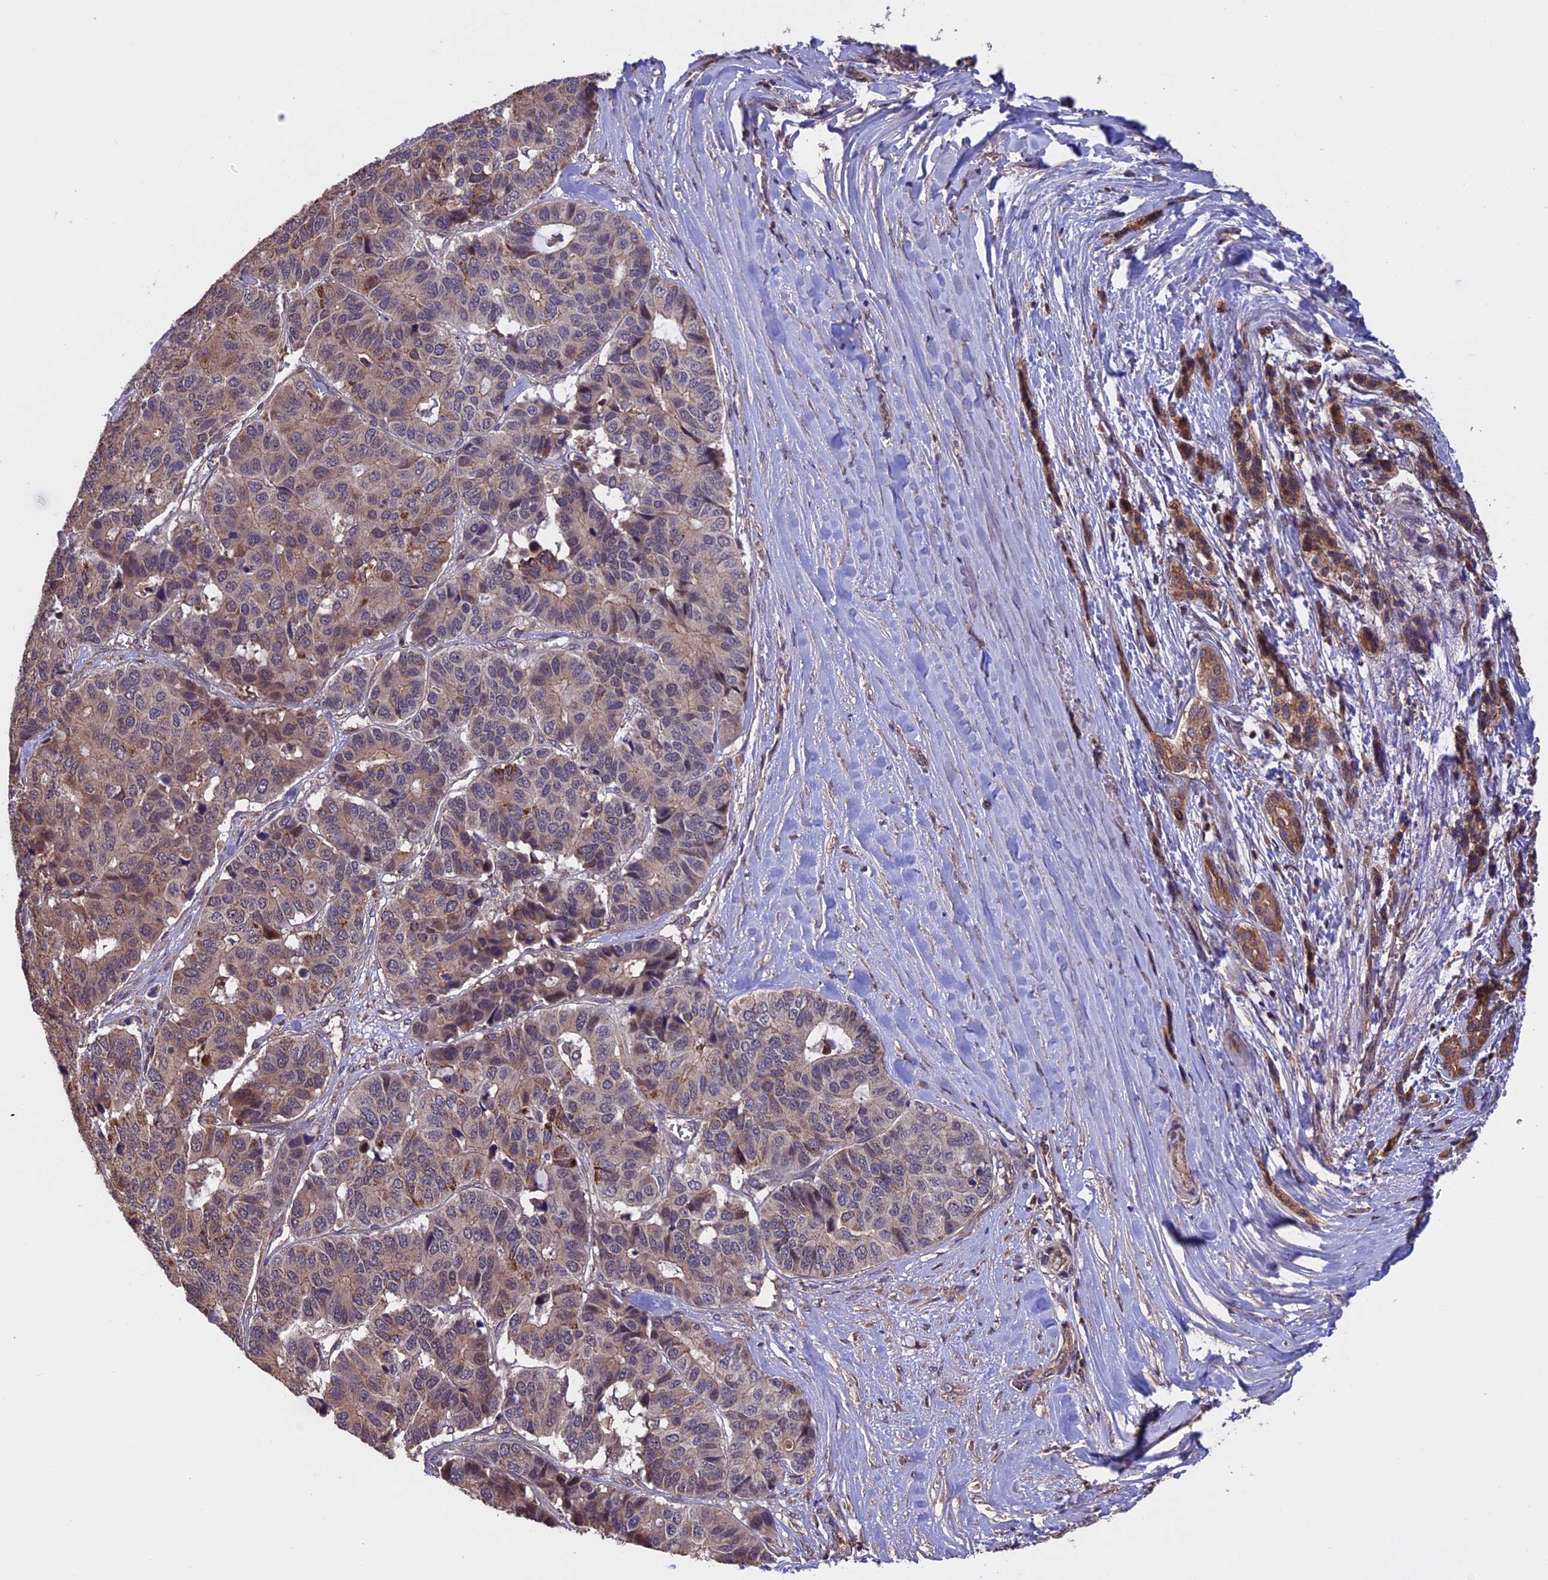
{"staining": {"intensity": "weak", "quantity": "25%-75%", "location": "cytoplasmic/membranous"}, "tissue": "pancreatic cancer", "cell_type": "Tumor cells", "image_type": "cancer", "snomed": [{"axis": "morphology", "description": "Adenocarcinoma, NOS"}, {"axis": "topography", "description": "Pancreas"}], "caption": "IHC photomicrograph of neoplastic tissue: human pancreatic cancer (adenocarcinoma) stained using immunohistochemistry (IHC) exhibits low levels of weak protein expression localized specifically in the cytoplasmic/membranous of tumor cells, appearing as a cytoplasmic/membranous brown color.", "gene": "PKD2L2", "patient": {"sex": "male", "age": 50}}